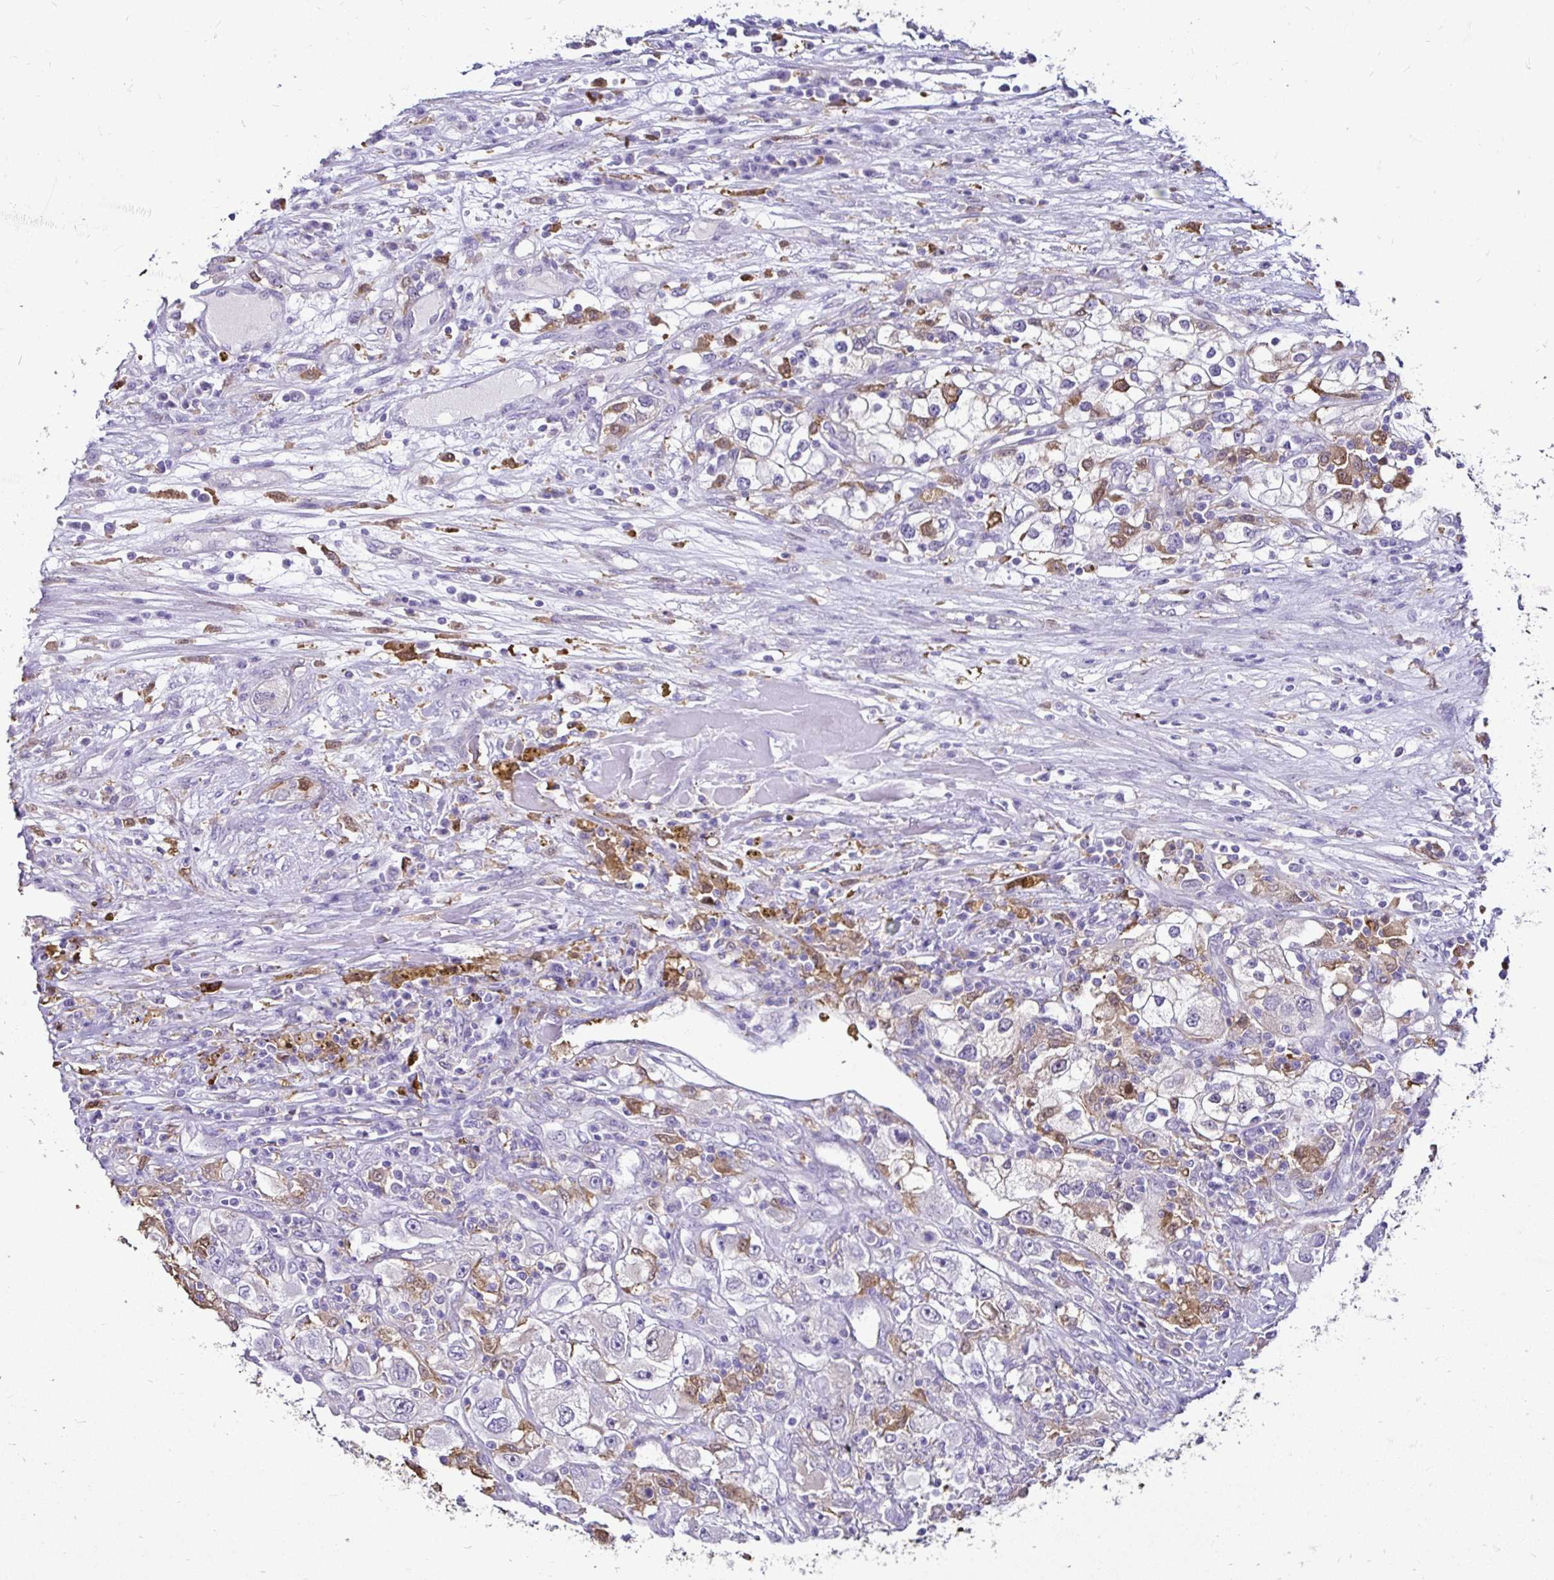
{"staining": {"intensity": "negative", "quantity": "none", "location": "none"}, "tissue": "renal cancer", "cell_type": "Tumor cells", "image_type": "cancer", "snomed": [{"axis": "morphology", "description": "Adenocarcinoma, NOS"}, {"axis": "topography", "description": "Kidney"}], "caption": "Renal cancer (adenocarcinoma) was stained to show a protein in brown. There is no significant positivity in tumor cells.", "gene": "IDH1", "patient": {"sex": "female", "age": 52}}